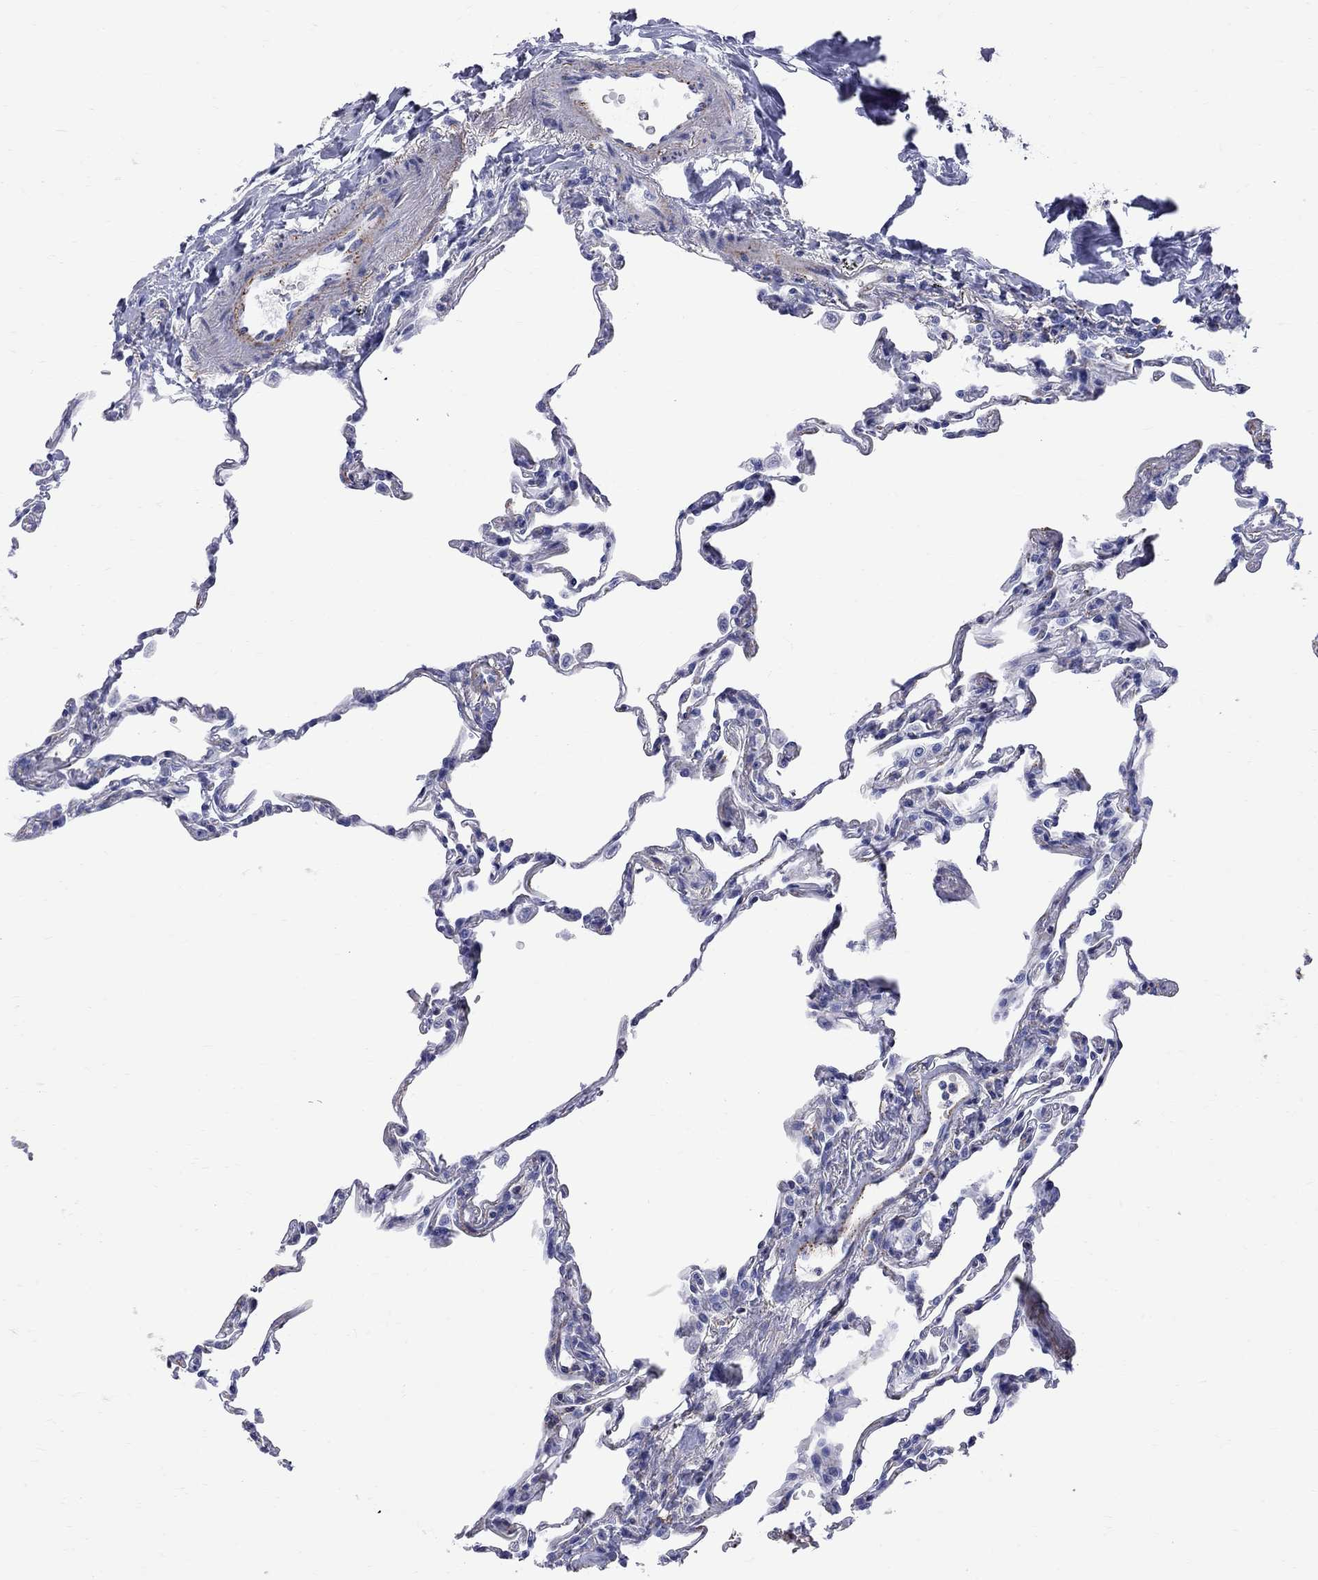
{"staining": {"intensity": "weak", "quantity": "<25%", "location": "cytoplasmic/membranous"}, "tissue": "lung", "cell_type": "Alveolar cells", "image_type": "normal", "snomed": [{"axis": "morphology", "description": "Normal tissue, NOS"}, {"axis": "topography", "description": "Lung"}], "caption": "Image shows no protein staining in alveolar cells of benign lung.", "gene": "S100A3", "patient": {"sex": "female", "age": 57}}